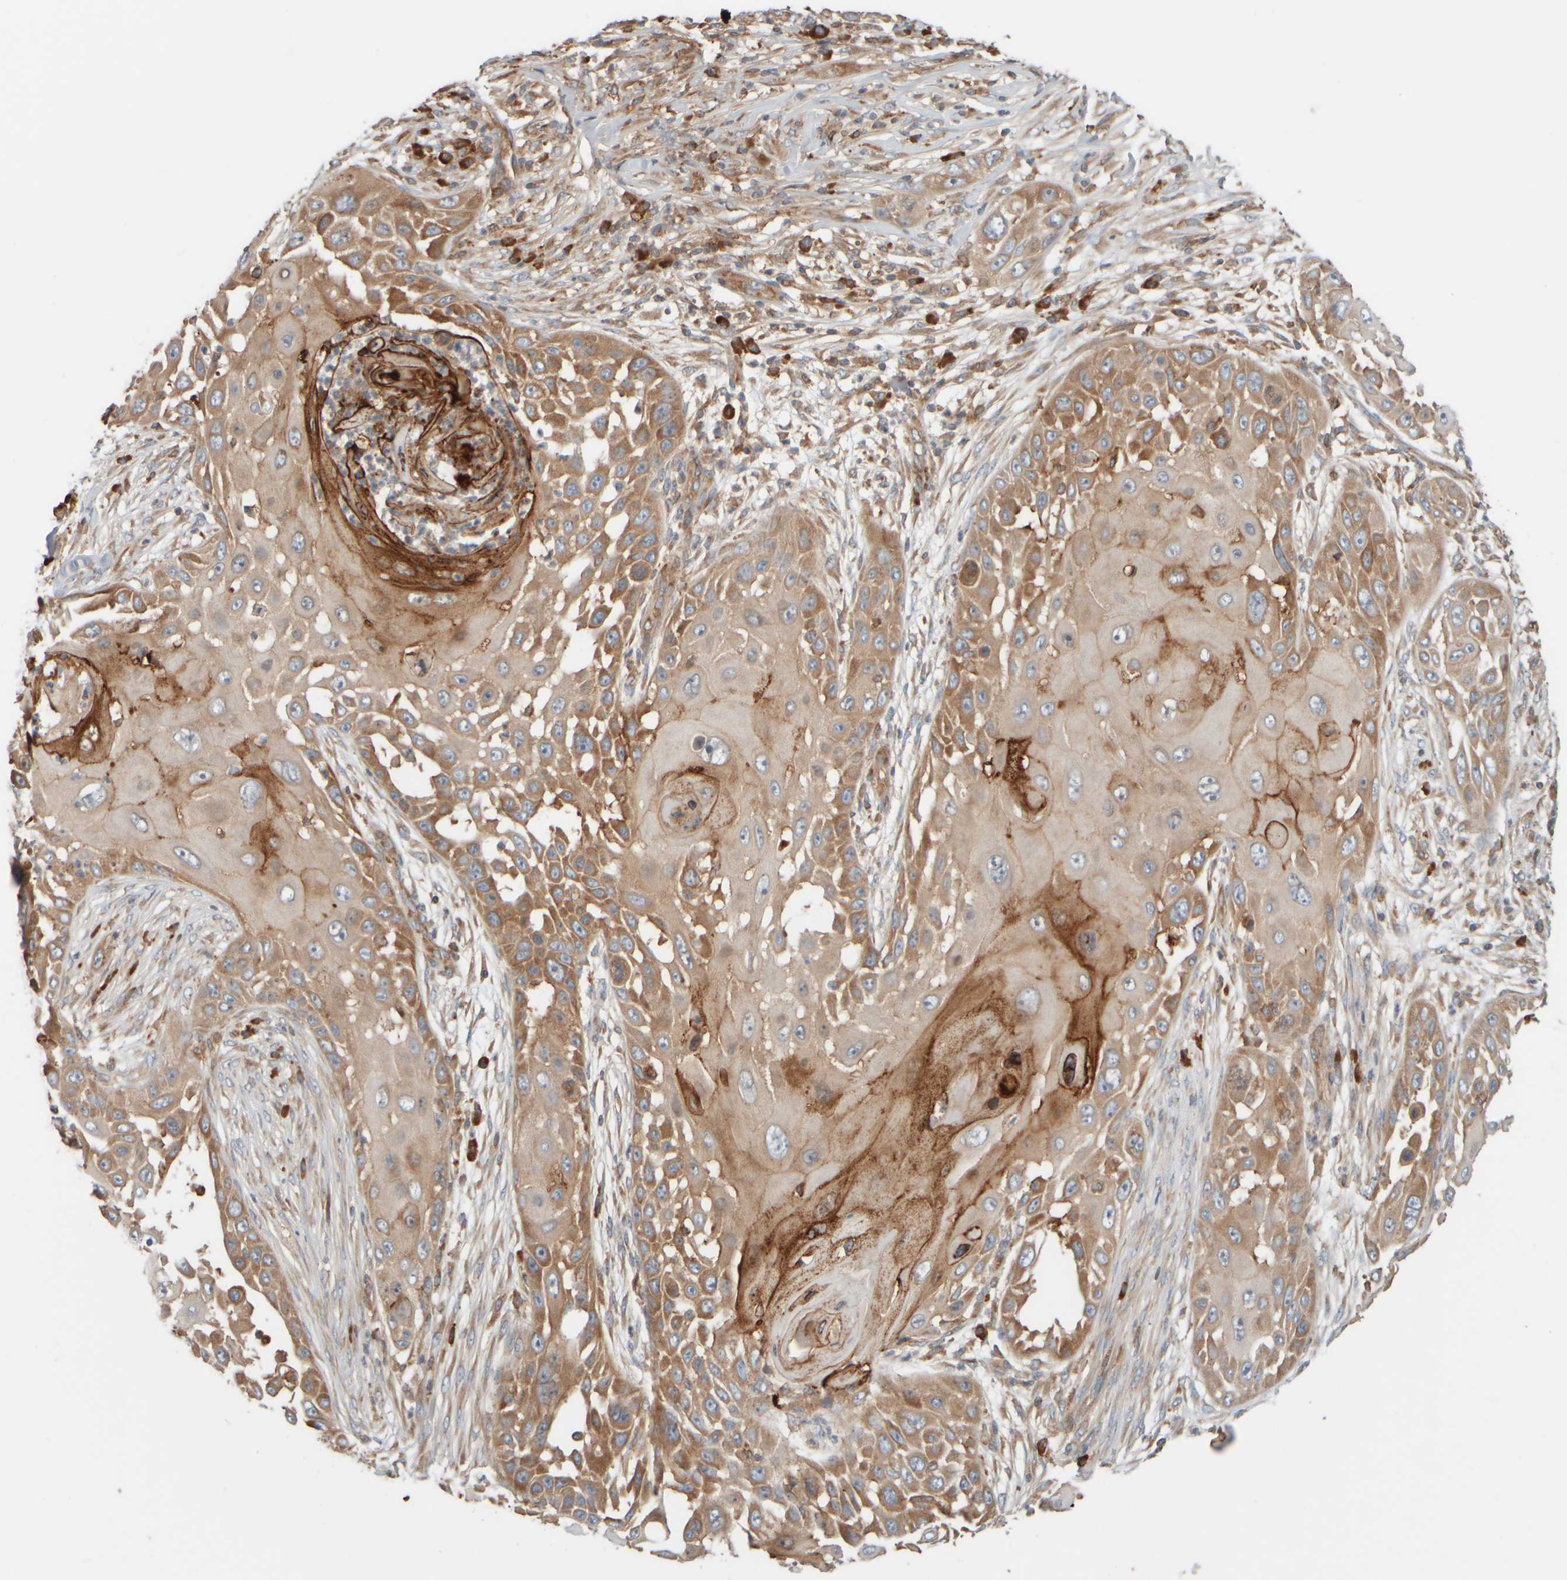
{"staining": {"intensity": "moderate", "quantity": ">75%", "location": "cytoplasmic/membranous"}, "tissue": "skin cancer", "cell_type": "Tumor cells", "image_type": "cancer", "snomed": [{"axis": "morphology", "description": "Squamous cell carcinoma, NOS"}, {"axis": "topography", "description": "Skin"}], "caption": "Immunohistochemical staining of skin squamous cell carcinoma demonstrates medium levels of moderate cytoplasmic/membranous protein expression in approximately >75% of tumor cells. (DAB (3,3'-diaminobenzidine) IHC with brightfield microscopy, high magnification).", "gene": "EIF2B3", "patient": {"sex": "female", "age": 44}}